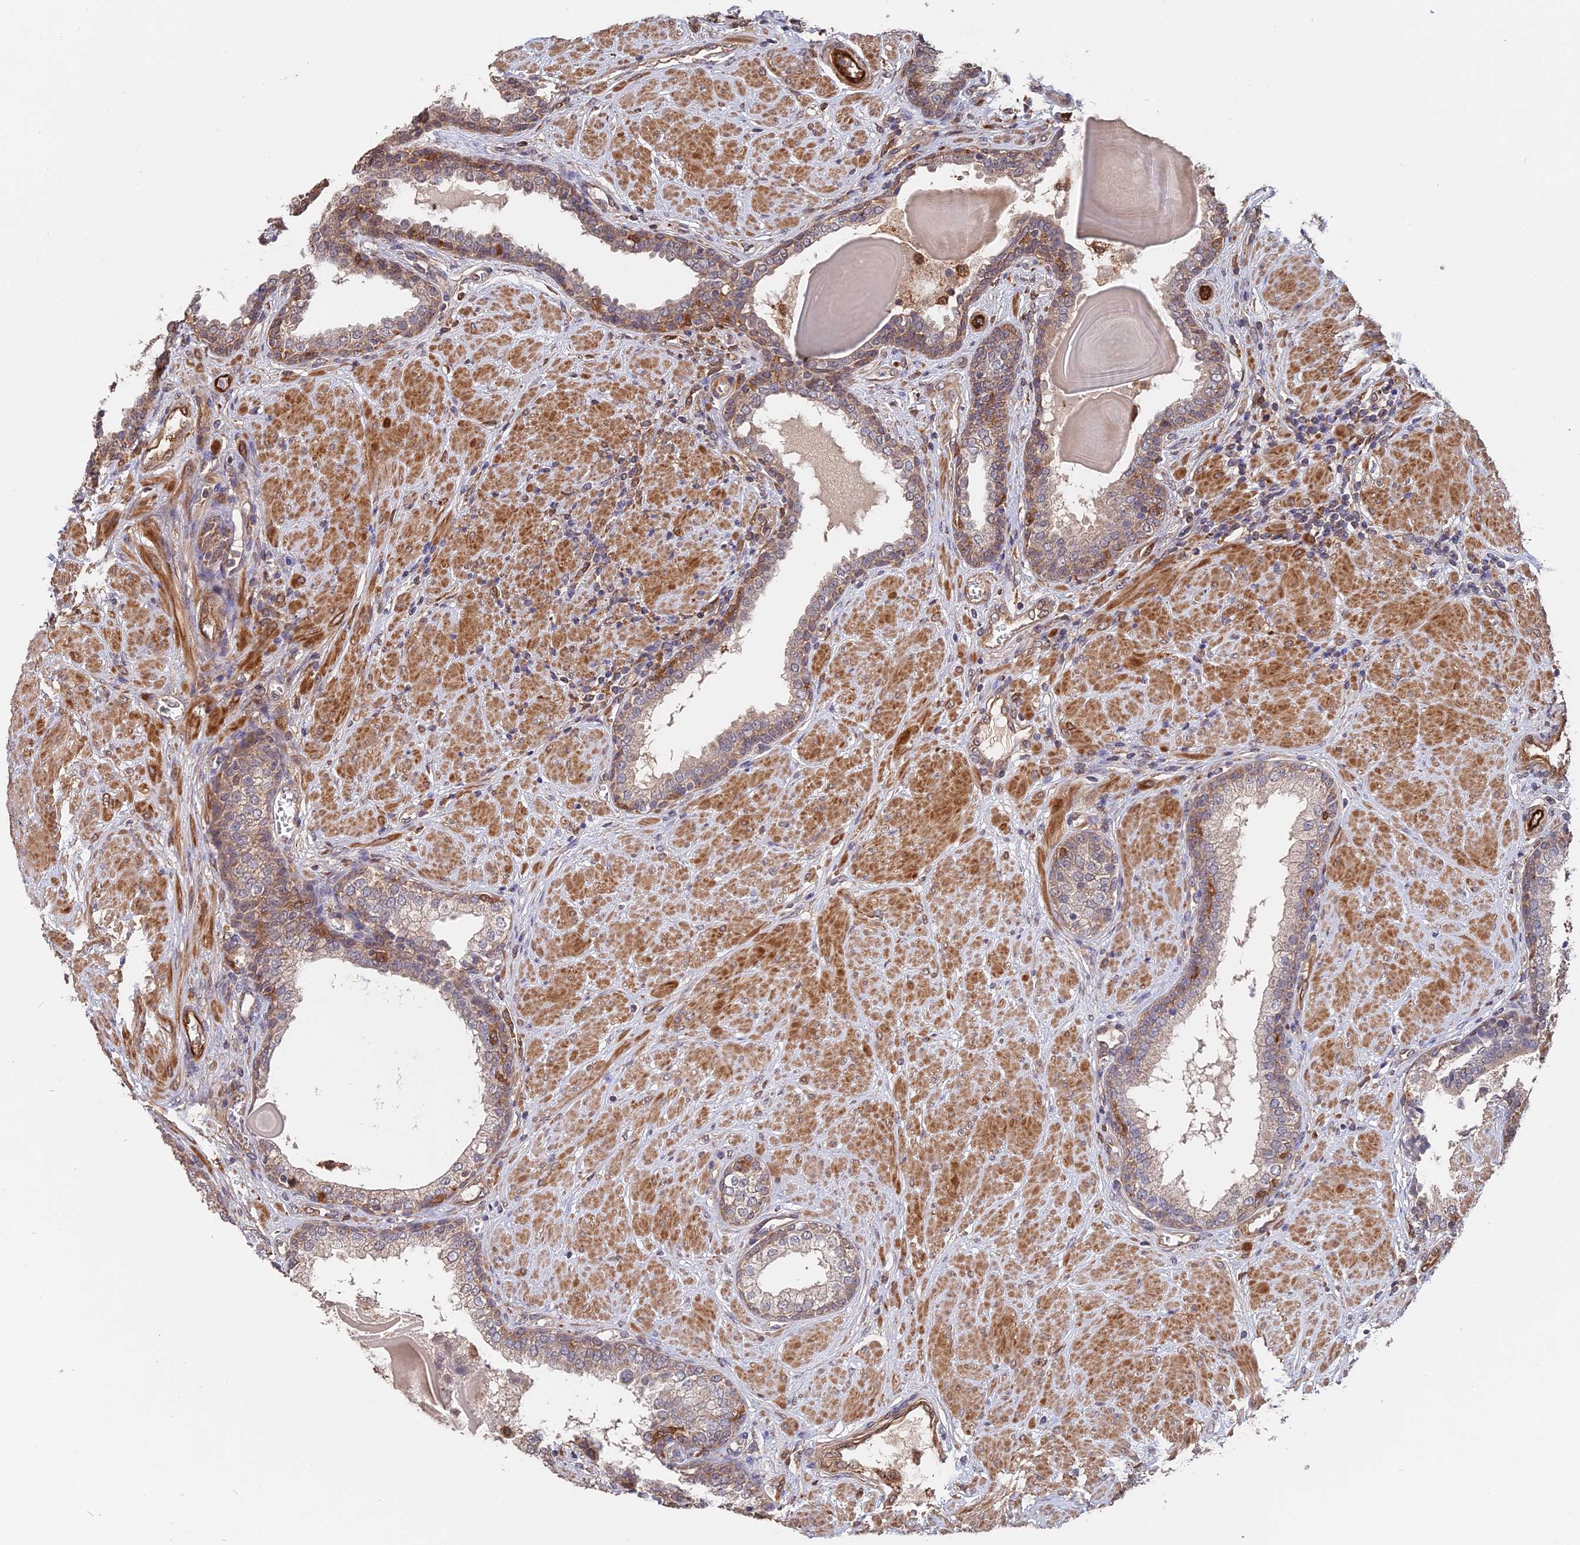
{"staining": {"intensity": "moderate", "quantity": "<25%", "location": "cytoplasmic/membranous"}, "tissue": "prostate", "cell_type": "Glandular cells", "image_type": "normal", "snomed": [{"axis": "morphology", "description": "Normal tissue, NOS"}, {"axis": "topography", "description": "Prostate"}], "caption": "A histopathology image showing moderate cytoplasmic/membranous positivity in approximately <25% of glandular cells in unremarkable prostate, as visualized by brown immunohistochemical staining.", "gene": "SAC3D1", "patient": {"sex": "male", "age": 51}}